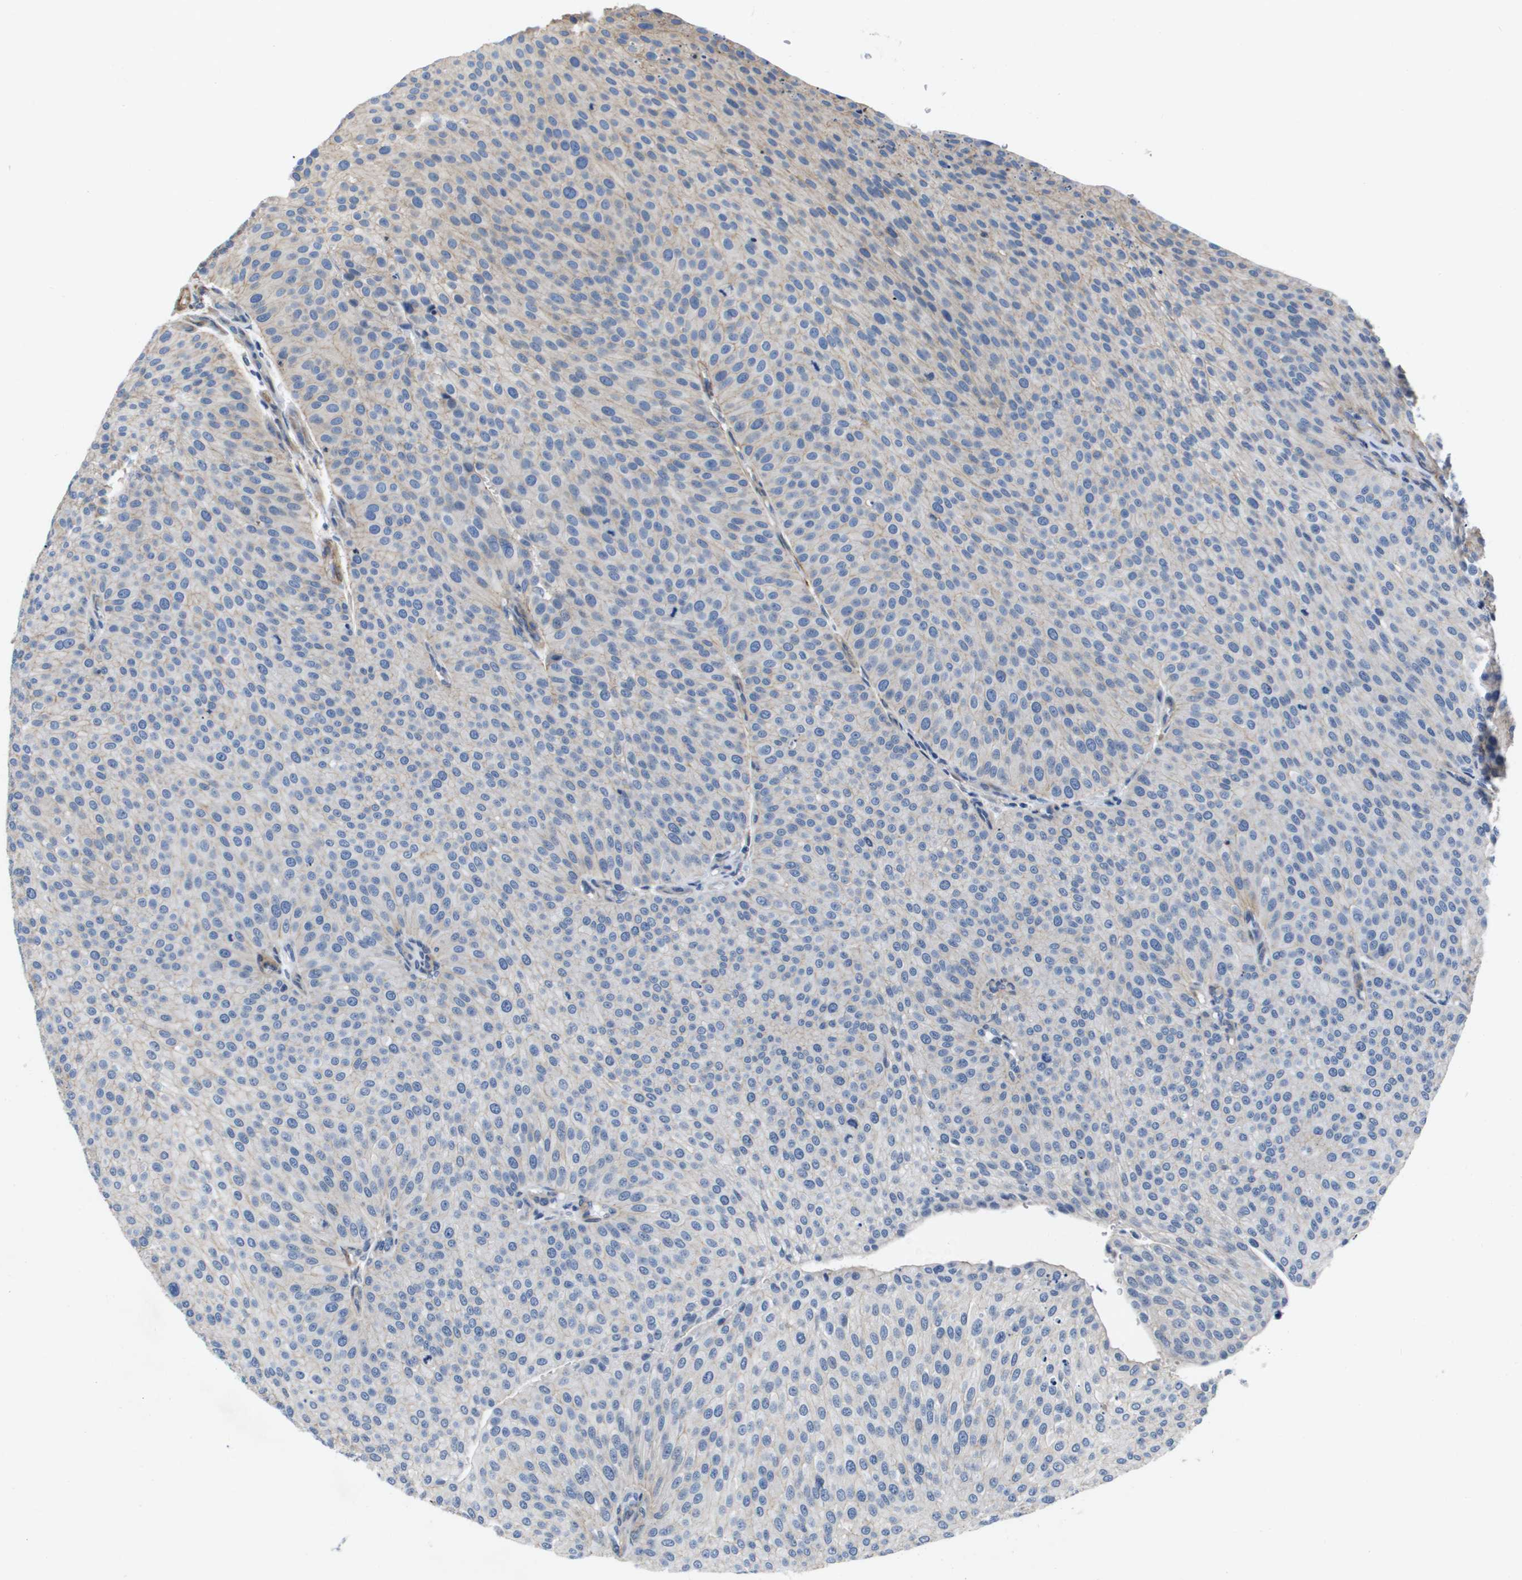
{"staining": {"intensity": "weak", "quantity": "25%-75%", "location": "cytoplasmic/membranous"}, "tissue": "urothelial cancer", "cell_type": "Tumor cells", "image_type": "cancer", "snomed": [{"axis": "morphology", "description": "Urothelial carcinoma, Low grade"}, {"axis": "topography", "description": "Smooth muscle"}, {"axis": "topography", "description": "Urinary bladder"}], "caption": "Tumor cells reveal weak cytoplasmic/membranous staining in approximately 25%-75% of cells in urothelial cancer. (DAB = brown stain, brightfield microscopy at high magnification).", "gene": "LPP", "patient": {"sex": "male", "age": 60}}